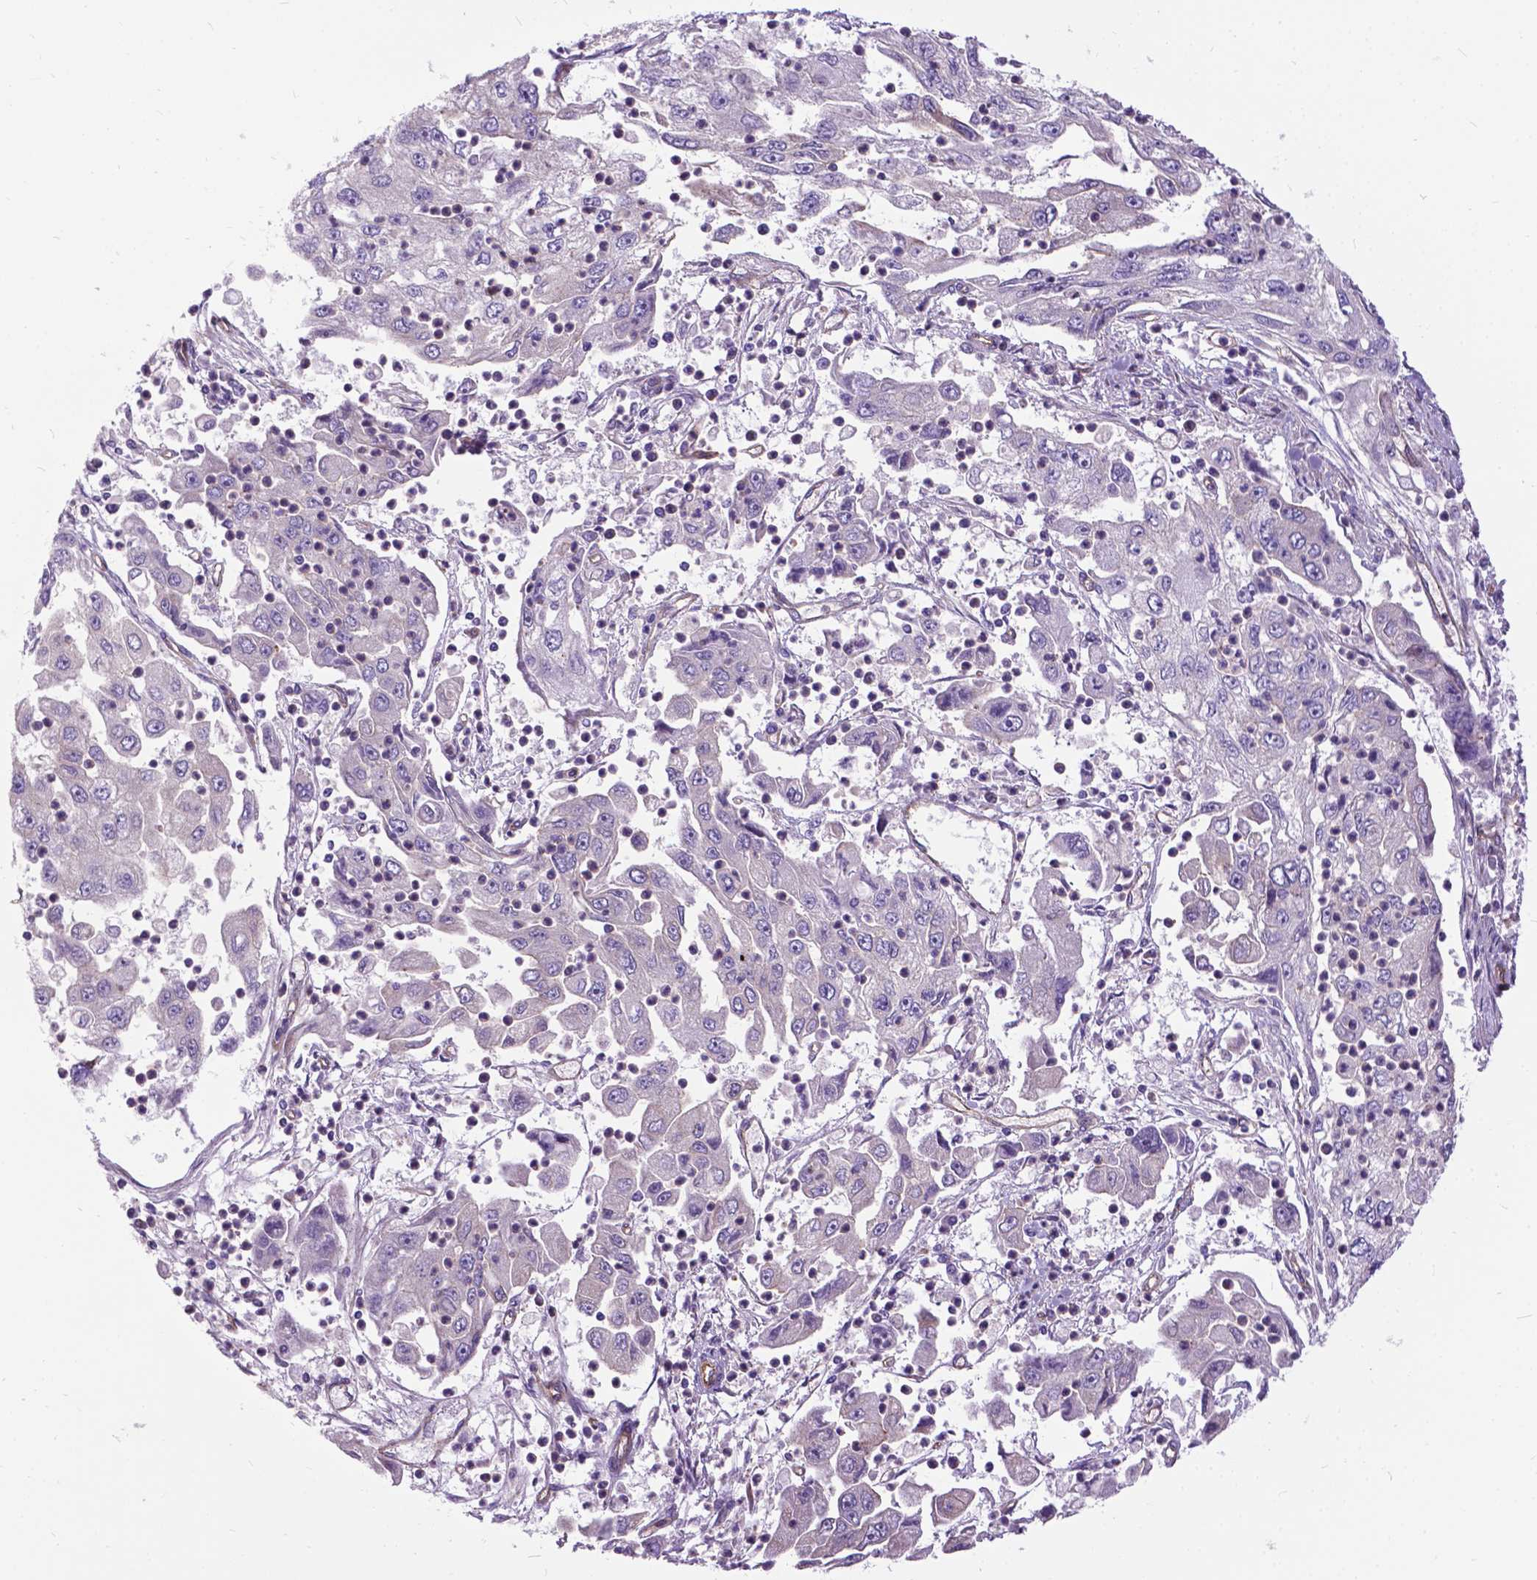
{"staining": {"intensity": "negative", "quantity": "none", "location": "none"}, "tissue": "cervical cancer", "cell_type": "Tumor cells", "image_type": "cancer", "snomed": [{"axis": "morphology", "description": "Squamous cell carcinoma, NOS"}, {"axis": "topography", "description": "Cervix"}], "caption": "Tumor cells show no significant positivity in squamous cell carcinoma (cervical). The staining was performed using DAB (3,3'-diaminobenzidine) to visualize the protein expression in brown, while the nuclei were stained in blue with hematoxylin (Magnification: 20x).", "gene": "FLT4", "patient": {"sex": "female", "age": 36}}